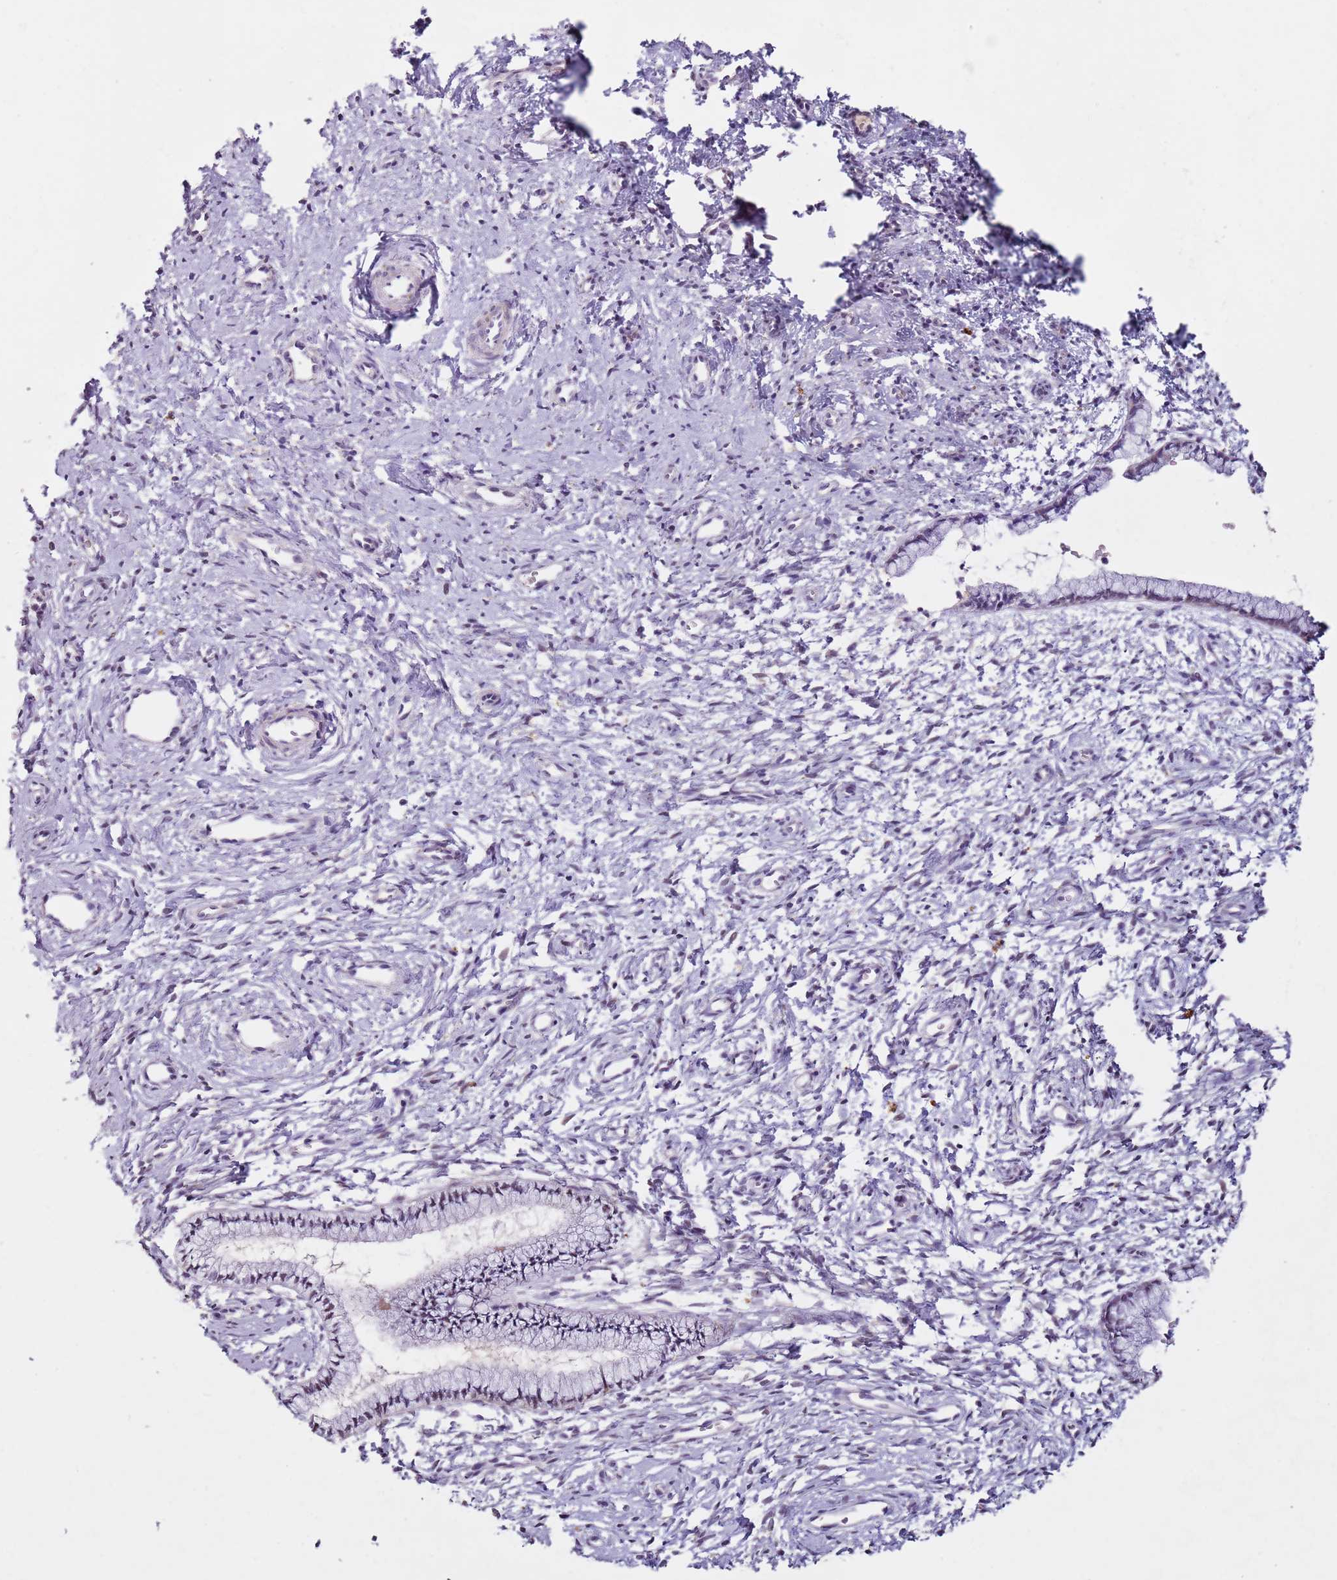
{"staining": {"intensity": "negative", "quantity": "none", "location": "none"}, "tissue": "cervix", "cell_type": "Glandular cells", "image_type": "normal", "snomed": [{"axis": "morphology", "description": "Normal tissue, NOS"}, {"axis": "topography", "description": "Cervix"}], "caption": "The photomicrograph reveals no staining of glandular cells in benign cervix. The staining was performed using DAB (3,3'-diaminobenzidine) to visualize the protein expression in brown, while the nuclei were stained in blue with hematoxylin (Magnification: 20x).", "gene": "MDH1", "patient": {"sex": "female", "age": 57}}